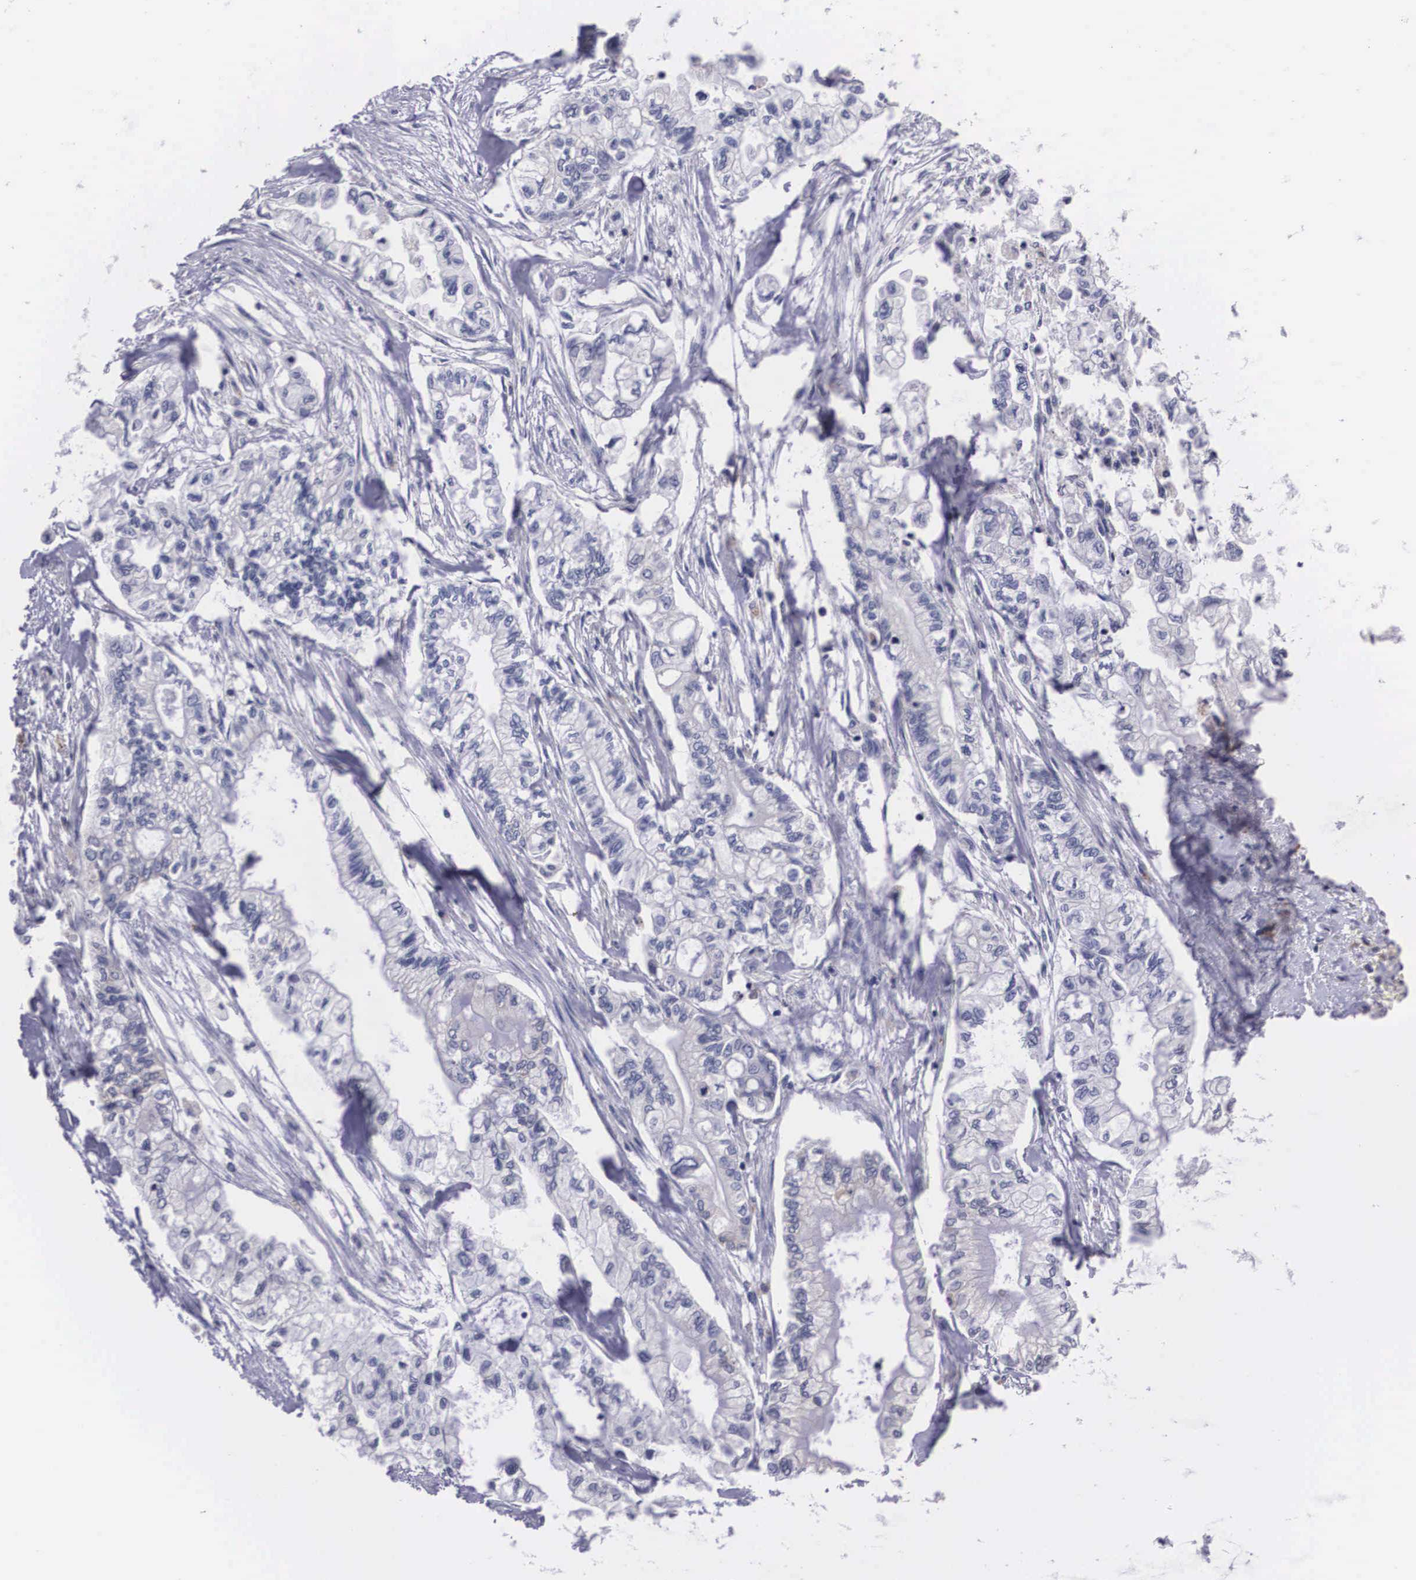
{"staining": {"intensity": "negative", "quantity": "none", "location": "none"}, "tissue": "pancreatic cancer", "cell_type": "Tumor cells", "image_type": "cancer", "snomed": [{"axis": "morphology", "description": "Adenocarcinoma, NOS"}, {"axis": "topography", "description": "Pancreas"}], "caption": "Protein analysis of adenocarcinoma (pancreatic) demonstrates no significant positivity in tumor cells.", "gene": "CRELD2", "patient": {"sex": "male", "age": 79}}